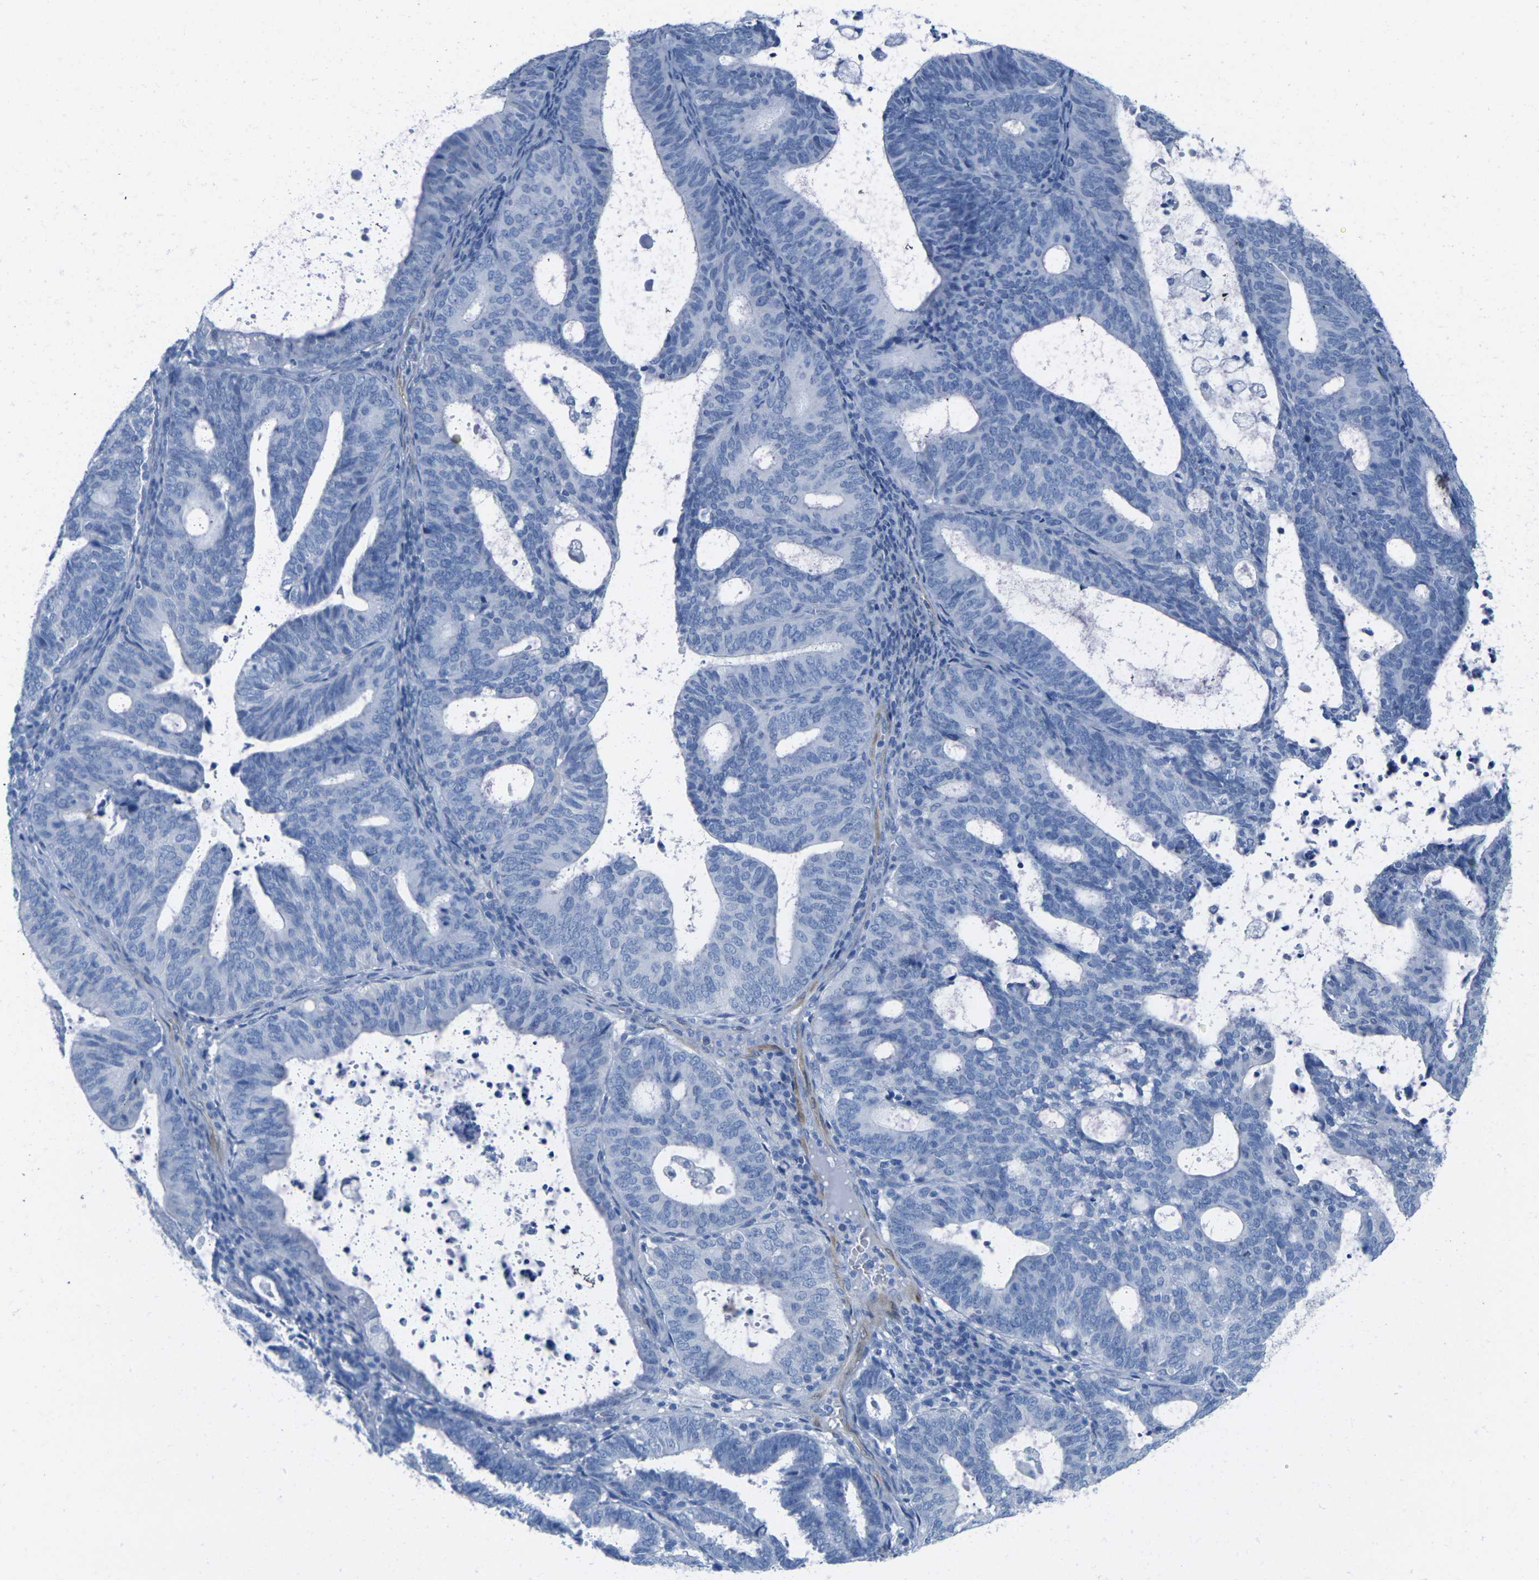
{"staining": {"intensity": "negative", "quantity": "none", "location": "none"}, "tissue": "endometrial cancer", "cell_type": "Tumor cells", "image_type": "cancer", "snomed": [{"axis": "morphology", "description": "Adenocarcinoma, NOS"}, {"axis": "topography", "description": "Uterus"}], "caption": "The IHC micrograph has no significant staining in tumor cells of adenocarcinoma (endometrial) tissue.", "gene": "CNN1", "patient": {"sex": "female", "age": 83}}